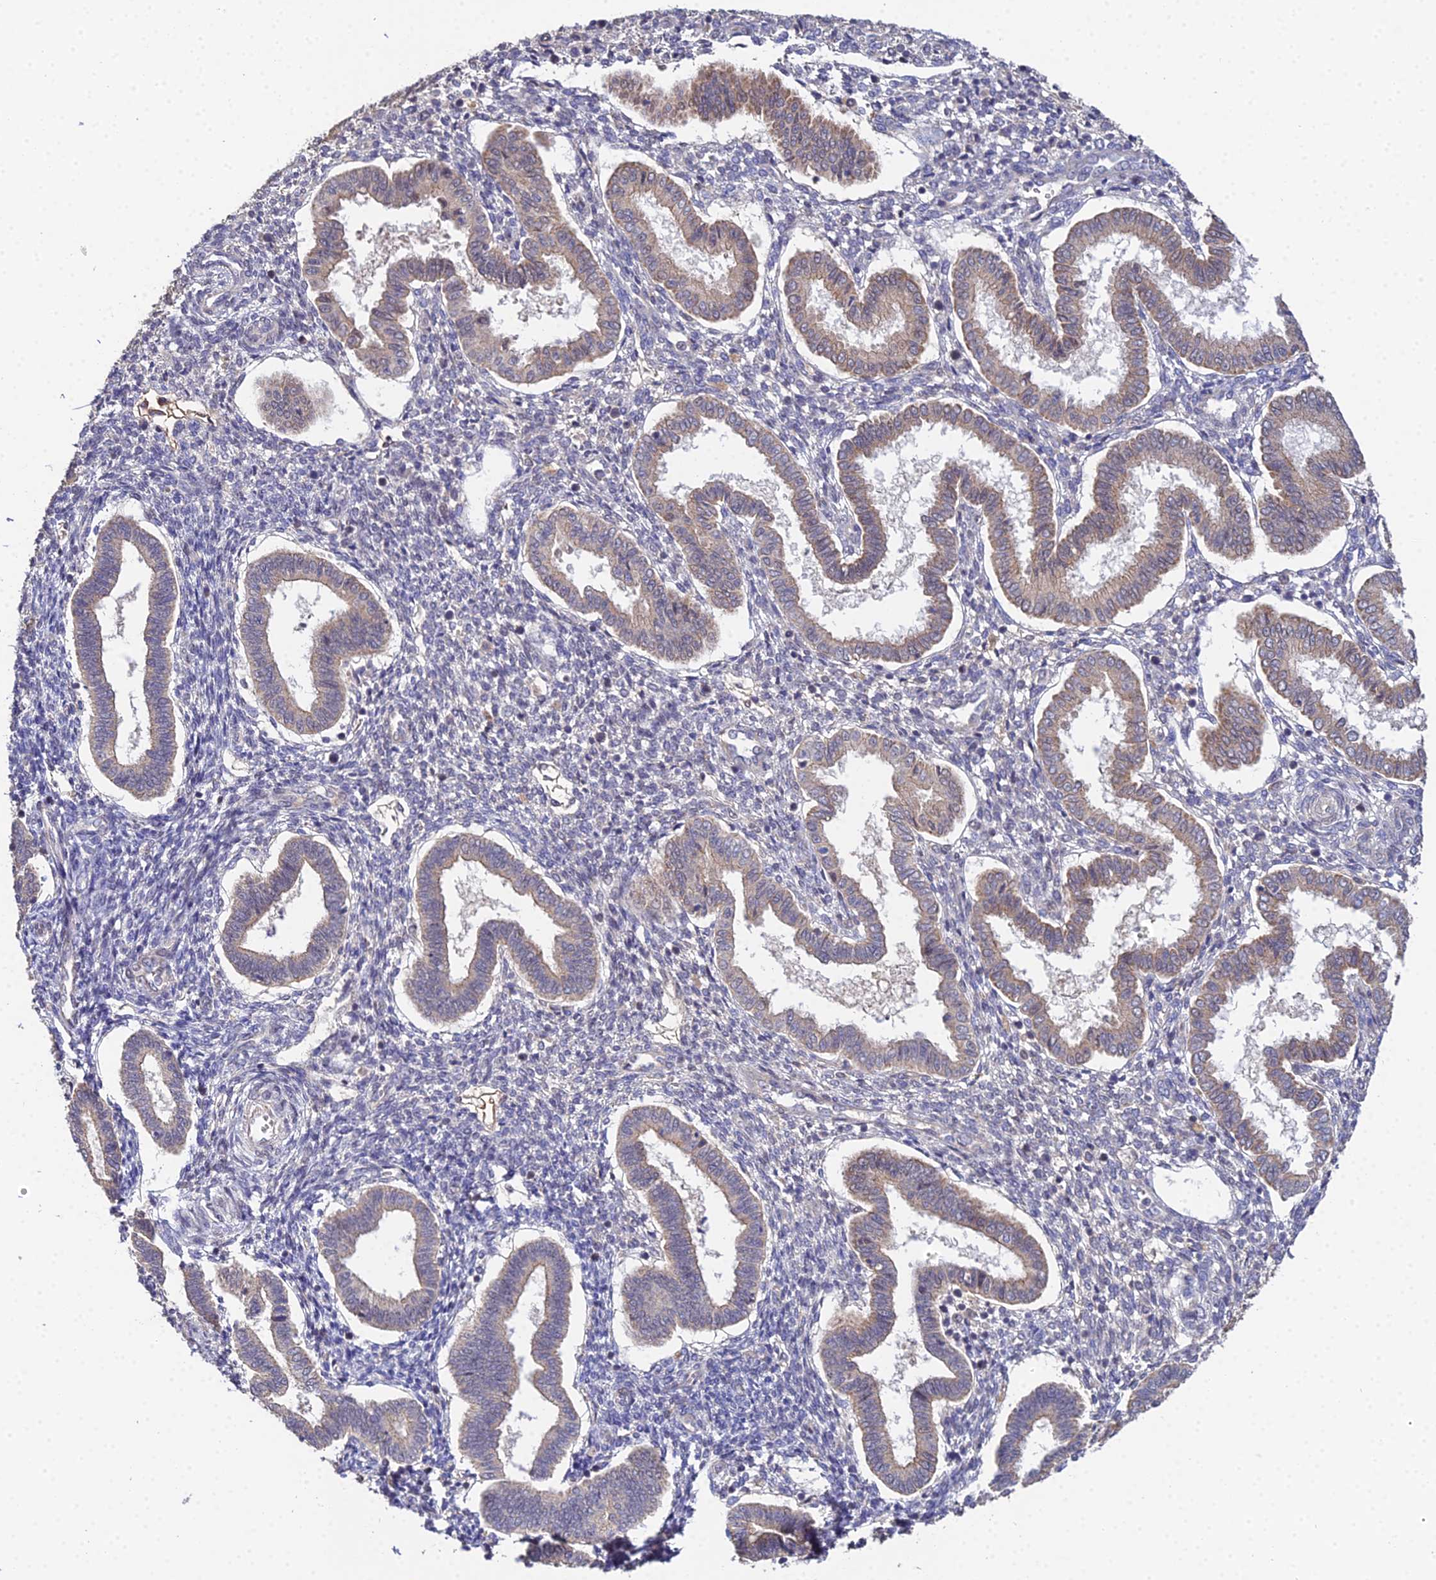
{"staining": {"intensity": "weak", "quantity": "25%-75%", "location": "nuclear"}, "tissue": "endometrium", "cell_type": "Cells in endometrial stroma", "image_type": "normal", "snomed": [{"axis": "morphology", "description": "Normal tissue, NOS"}, {"axis": "topography", "description": "Endometrium"}], "caption": "Weak nuclear protein staining is seen in about 25%-75% of cells in endometrial stroma in endometrium.", "gene": "BIVM", "patient": {"sex": "female", "age": 24}}